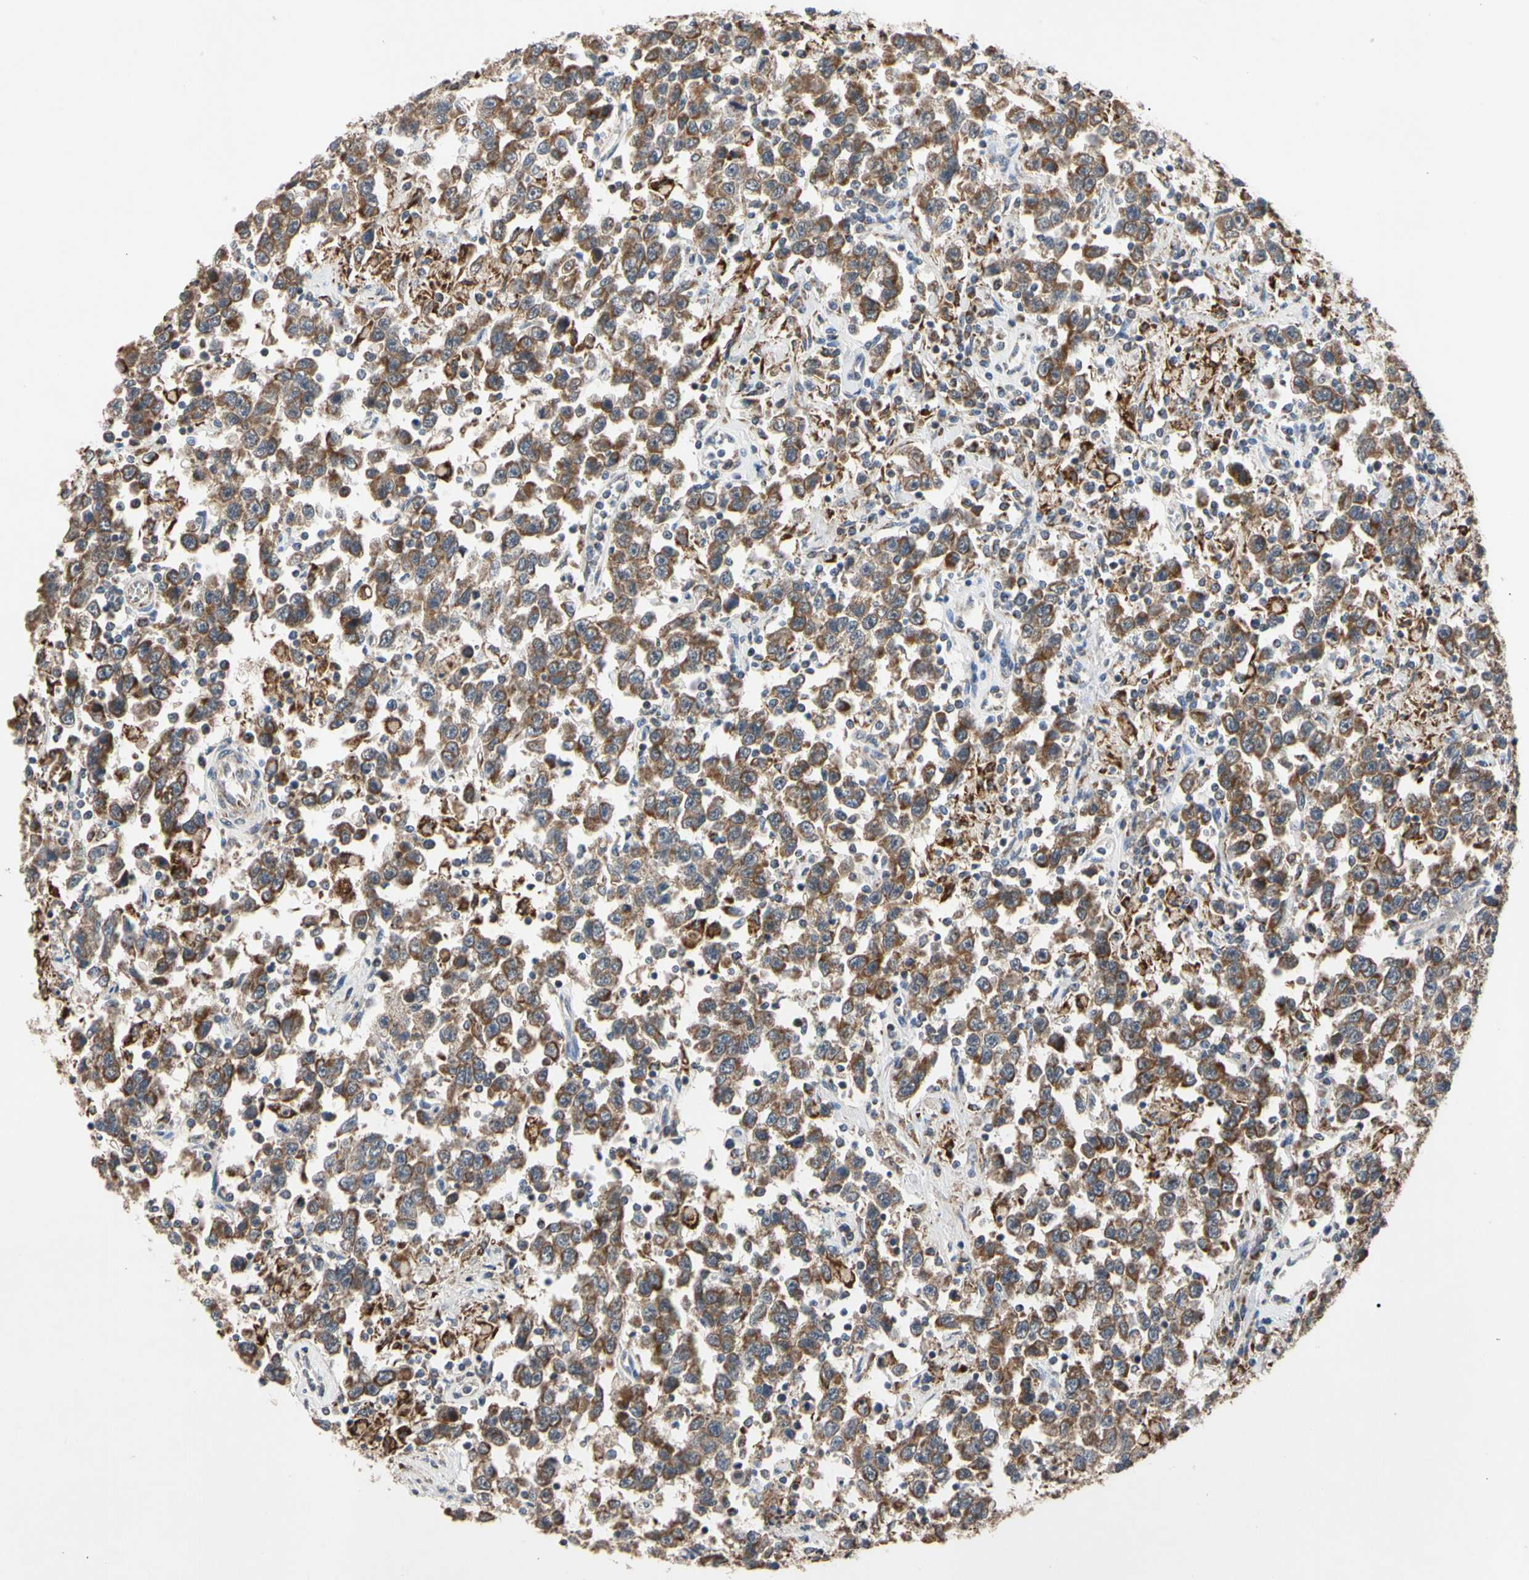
{"staining": {"intensity": "moderate", "quantity": ">75%", "location": "cytoplasmic/membranous"}, "tissue": "testis cancer", "cell_type": "Tumor cells", "image_type": "cancer", "snomed": [{"axis": "morphology", "description": "Seminoma, NOS"}, {"axis": "topography", "description": "Testis"}], "caption": "IHC of testis seminoma reveals medium levels of moderate cytoplasmic/membranous expression in about >75% of tumor cells. The staining was performed using DAB to visualize the protein expression in brown, while the nuclei were stained in blue with hematoxylin (Magnification: 20x).", "gene": "GPD2", "patient": {"sex": "male", "age": 41}}